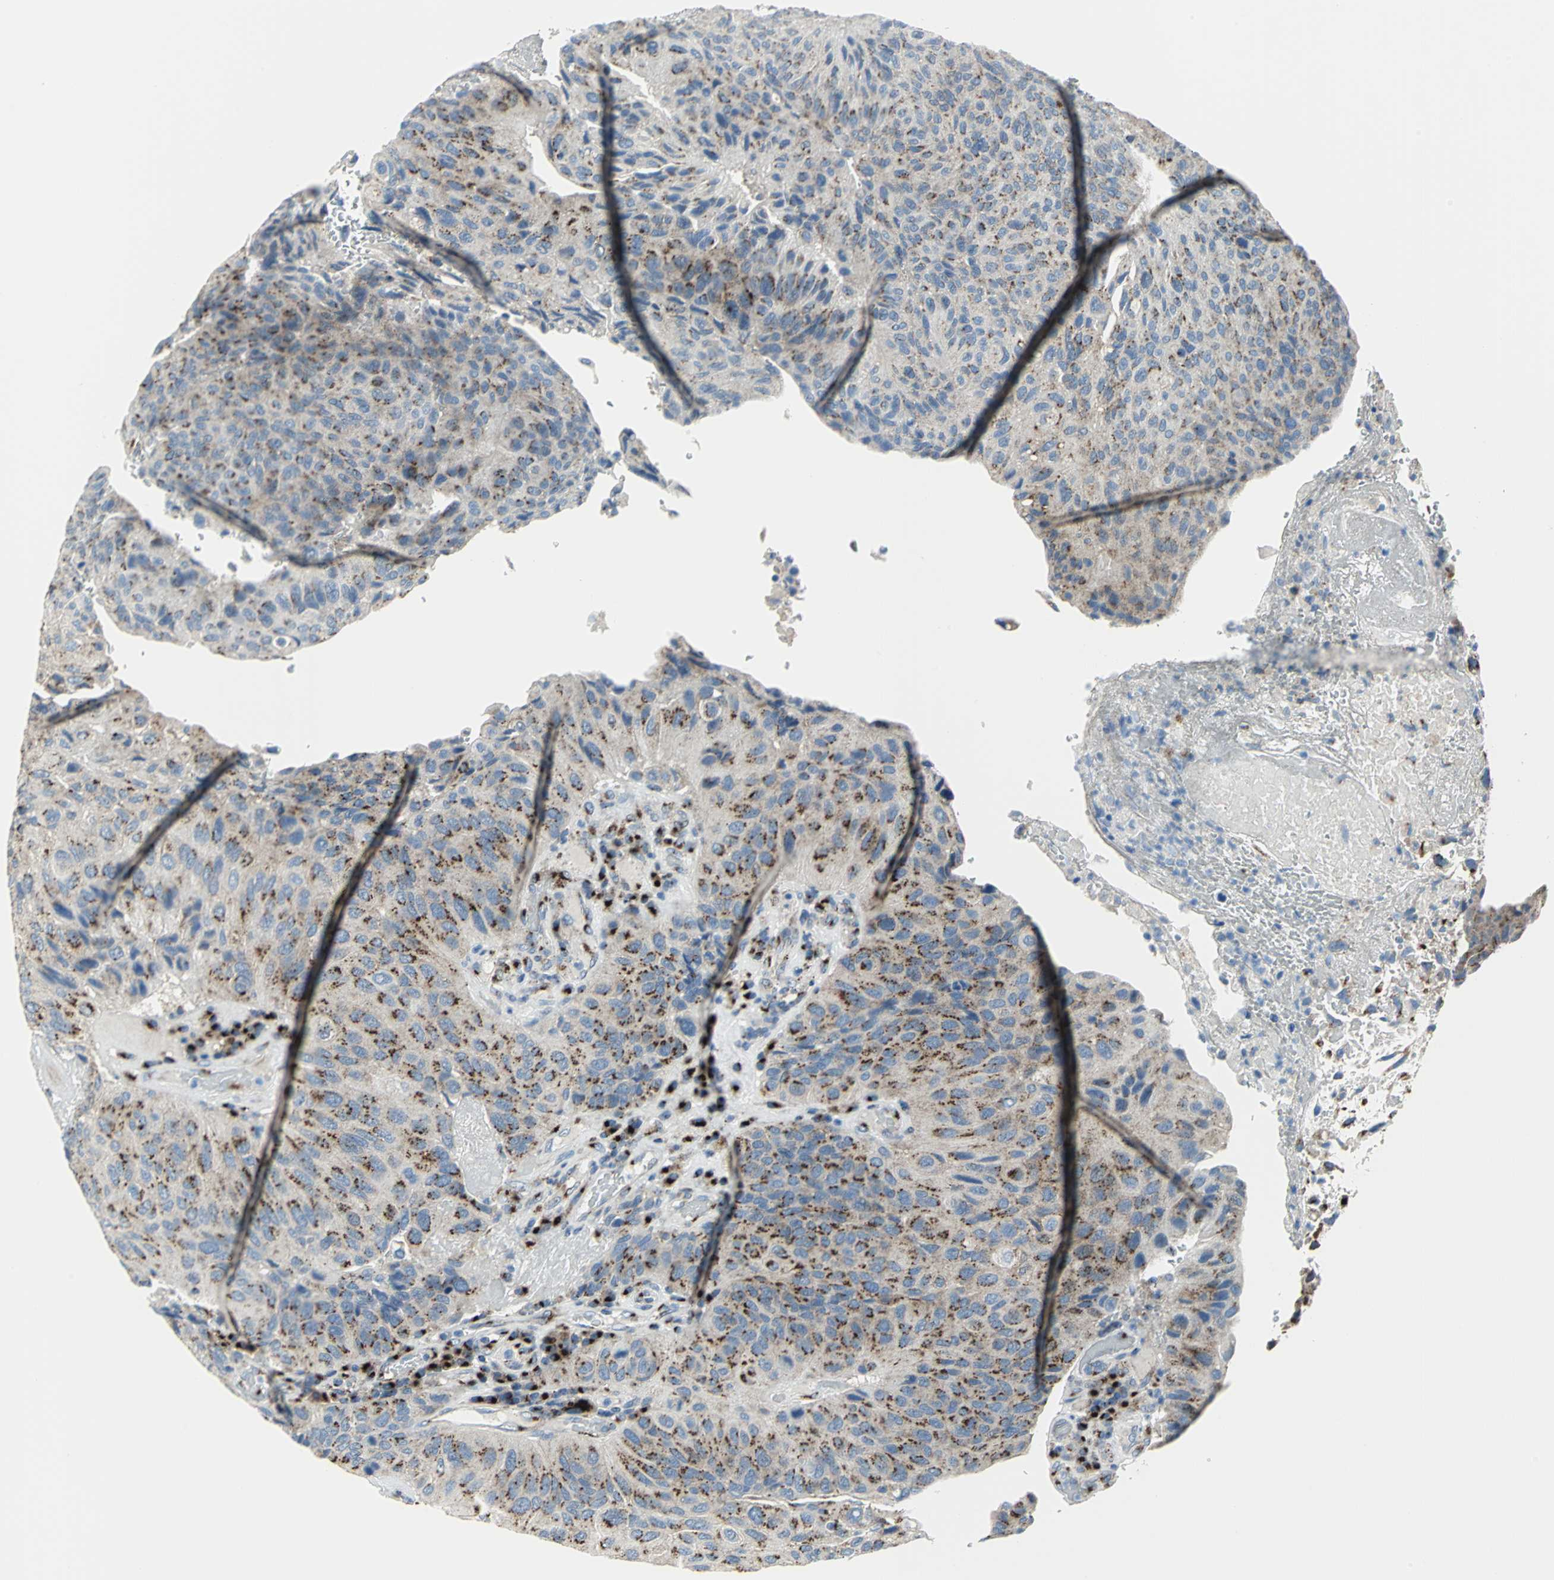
{"staining": {"intensity": "strong", "quantity": "25%-75%", "location": "cytoplasmic/membranous"}, "tissue": "urothelial cancer", "cell_type": "Tumor cells", "image_type": "cancer", "snomed": [{"axis": "morphology", "description": "Urothelial carcinoma, High grade"}, {"axis": "topography", "description": "Urinary bladder"}], "caption": "Urothelial cancer stained for a protein shows strong cytoplasmic/membranous positivity in tumor cells.", "gene": "GPR3", "patient": {"sex": "male", "age": 66}}